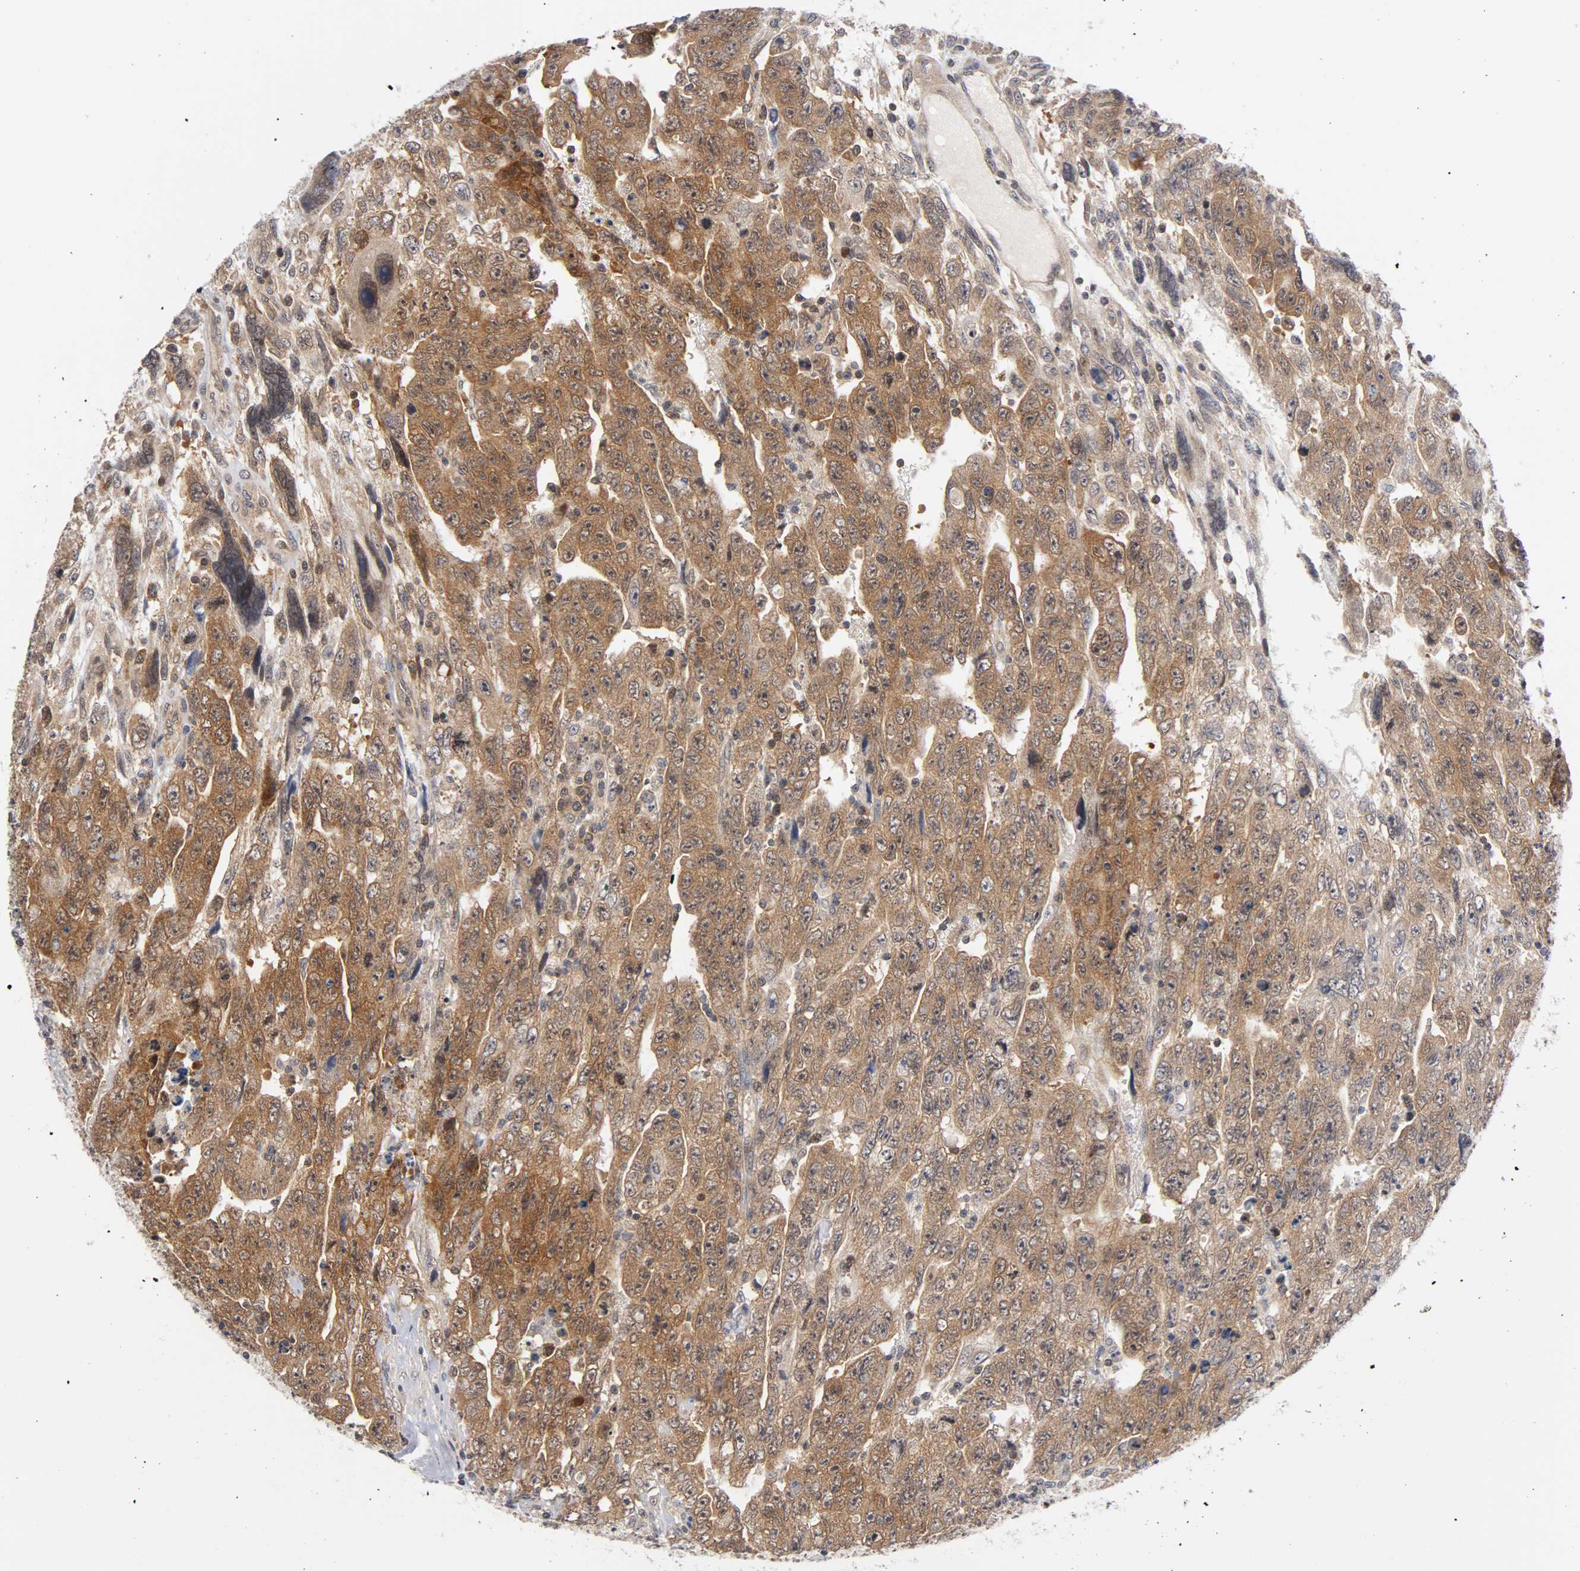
{"staining": {"intensity": "moderate", "quantity": ">75%", "location": "cytoplasmic/membranous,nuclear"}, "tissue": "testis cancer", "cell_type": "Tumor cells", "image_type": "cancer", "snomed": [{"axis": "morphology", "description": "Carcinoma, Embryonal, NOS"}, {"axis": "topography", "description": "Testis"}], "caption": "The immunohistochemical stain shows moderate cytoplasmic/membranous and nuclear positivity in tumor cells of embryonal carcinoma (testis) tissue. (Stains: DAB (3,3'-diaminobenzidine) in brown, nuclei in blue, Microscopy: brightfield microscopy at high magnification).", "gene": "UBE2M", "patient": {"sex": "male", "age": 28}}